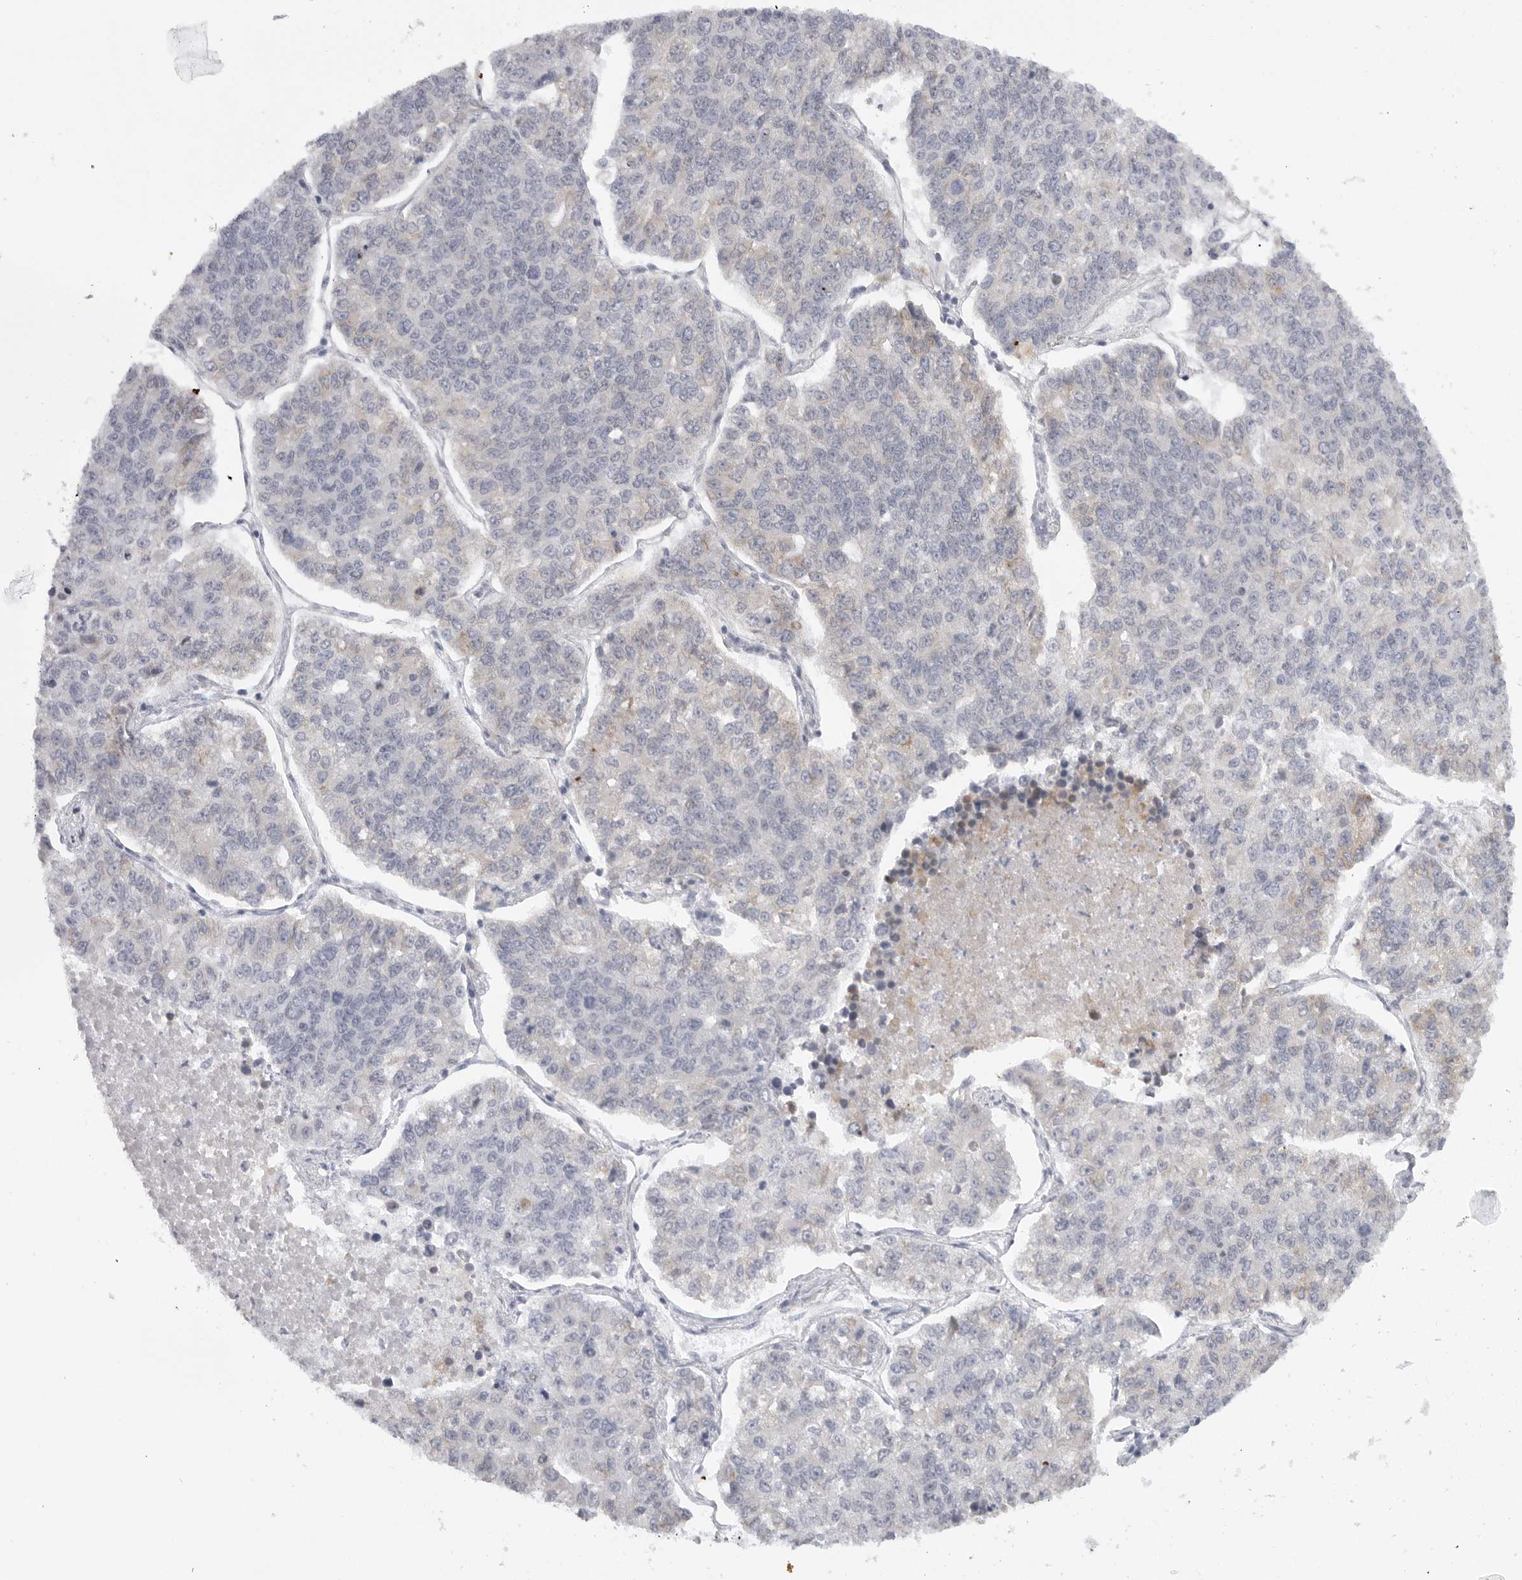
{"staining": {"intensity": "weak", "quantity": "<25%", "location": "cytoplasmic/membranous"}, "tissue": "lung cancer", "cell_type": "Tumor cells", "image_type": "cancer", "snomed": [{"axis": "morphology", "description": "Adenocarcinoma, NOS"}, {"axis": "topography", "description": "Lung"}], "caption": "This is an IHC image of adenocarcinoma (lung). There is no staining in tumor cells.", "gene": "CERS2", "patient": {"sex": "male", "age": 49}}